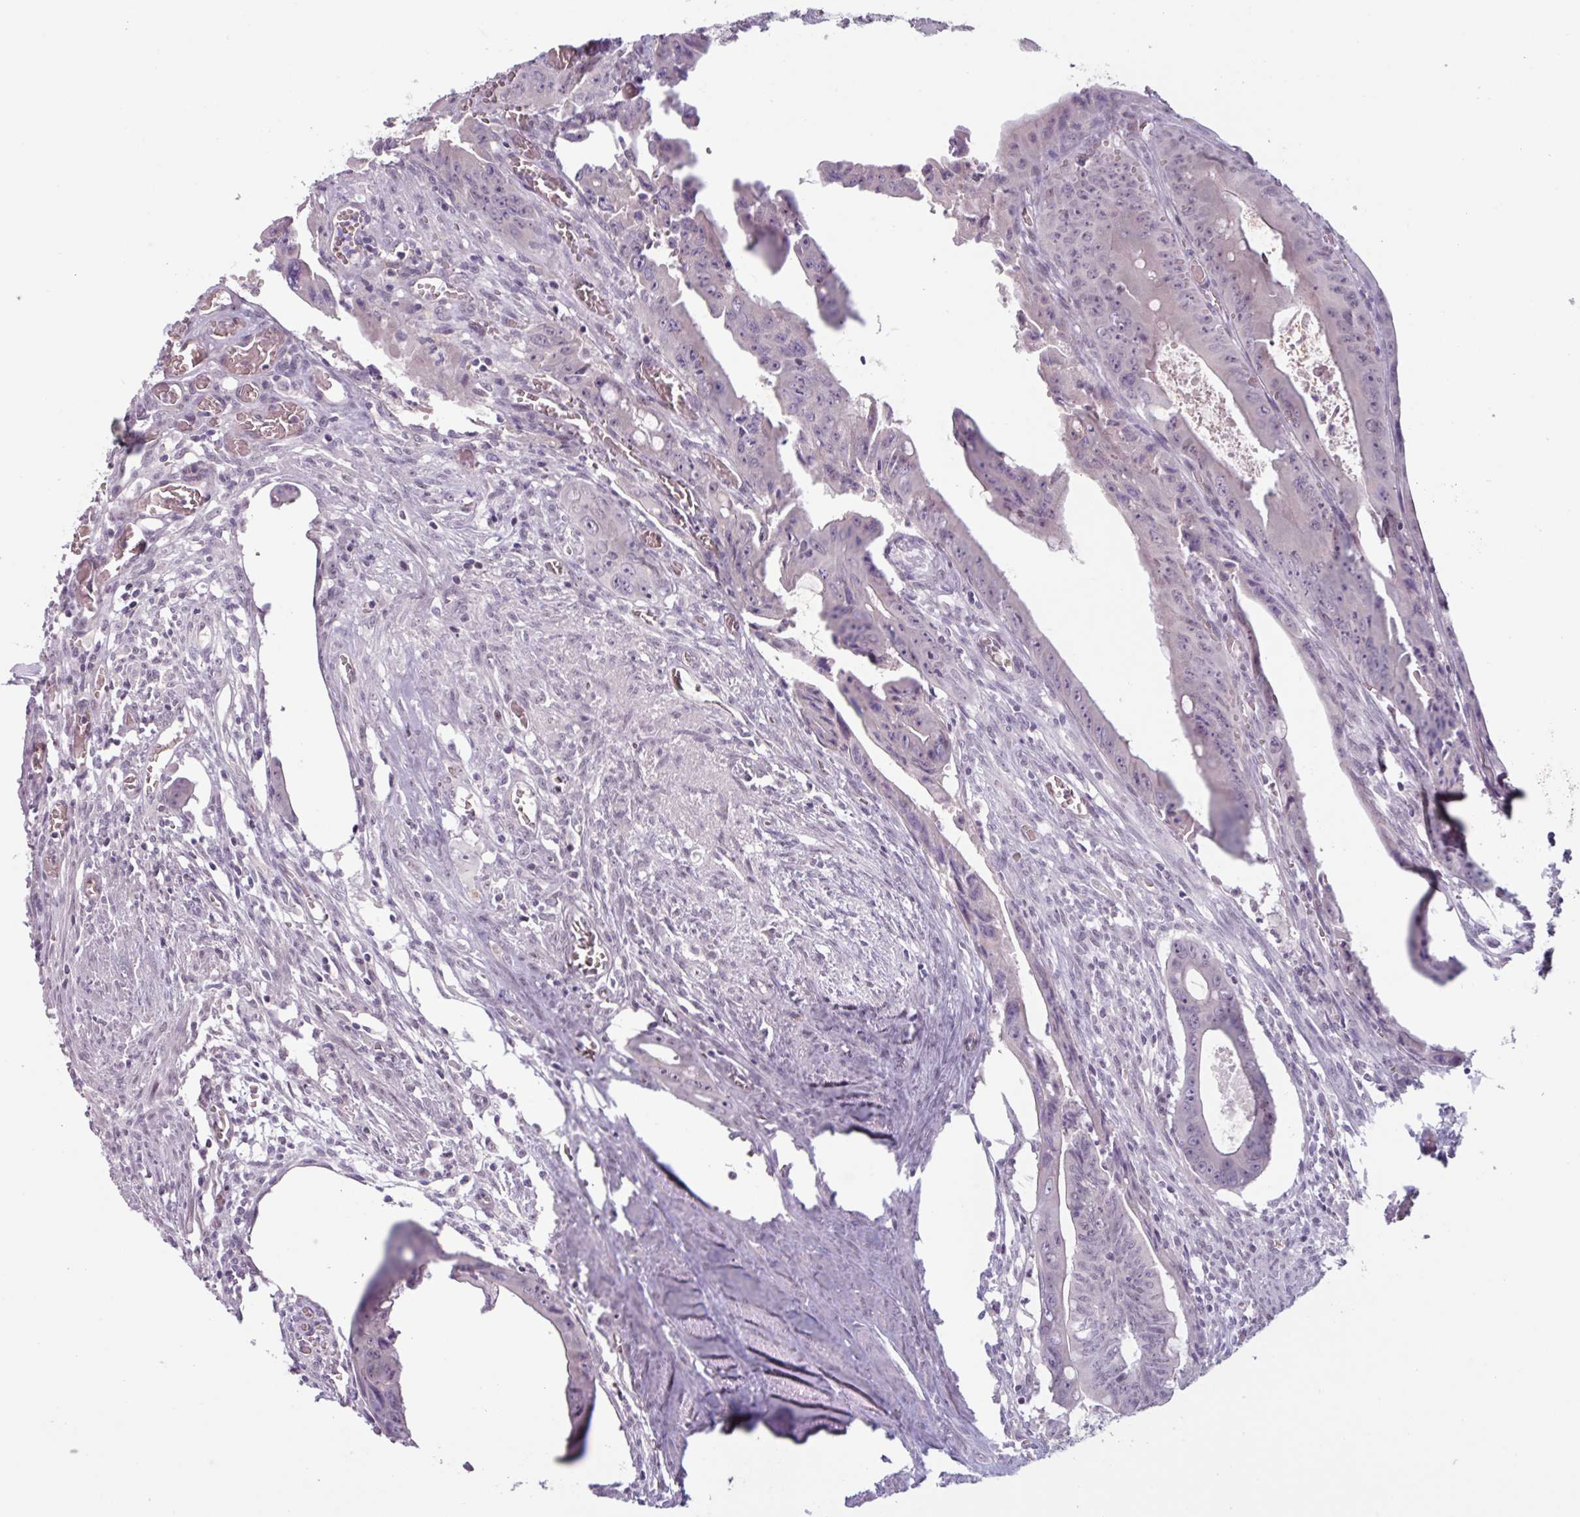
{"staining": {"intensity": "negative", "quantity": "none", "location": "none"}, "tissue": "colorectal cancer", "cell_type": "Tumor cells", "image_type": "cancer", "snomed": [{"axis": "morphology", "description": "Adenocarcinoma, NOS"}, {"axis": "topography", "description": "Rectum"}], "caption": "The image exhibits no staining of tumor cells in adenocarcinoma (colorectal).", "gene": "ZNF575", "patient": {"sex": "male", "age": 78}}